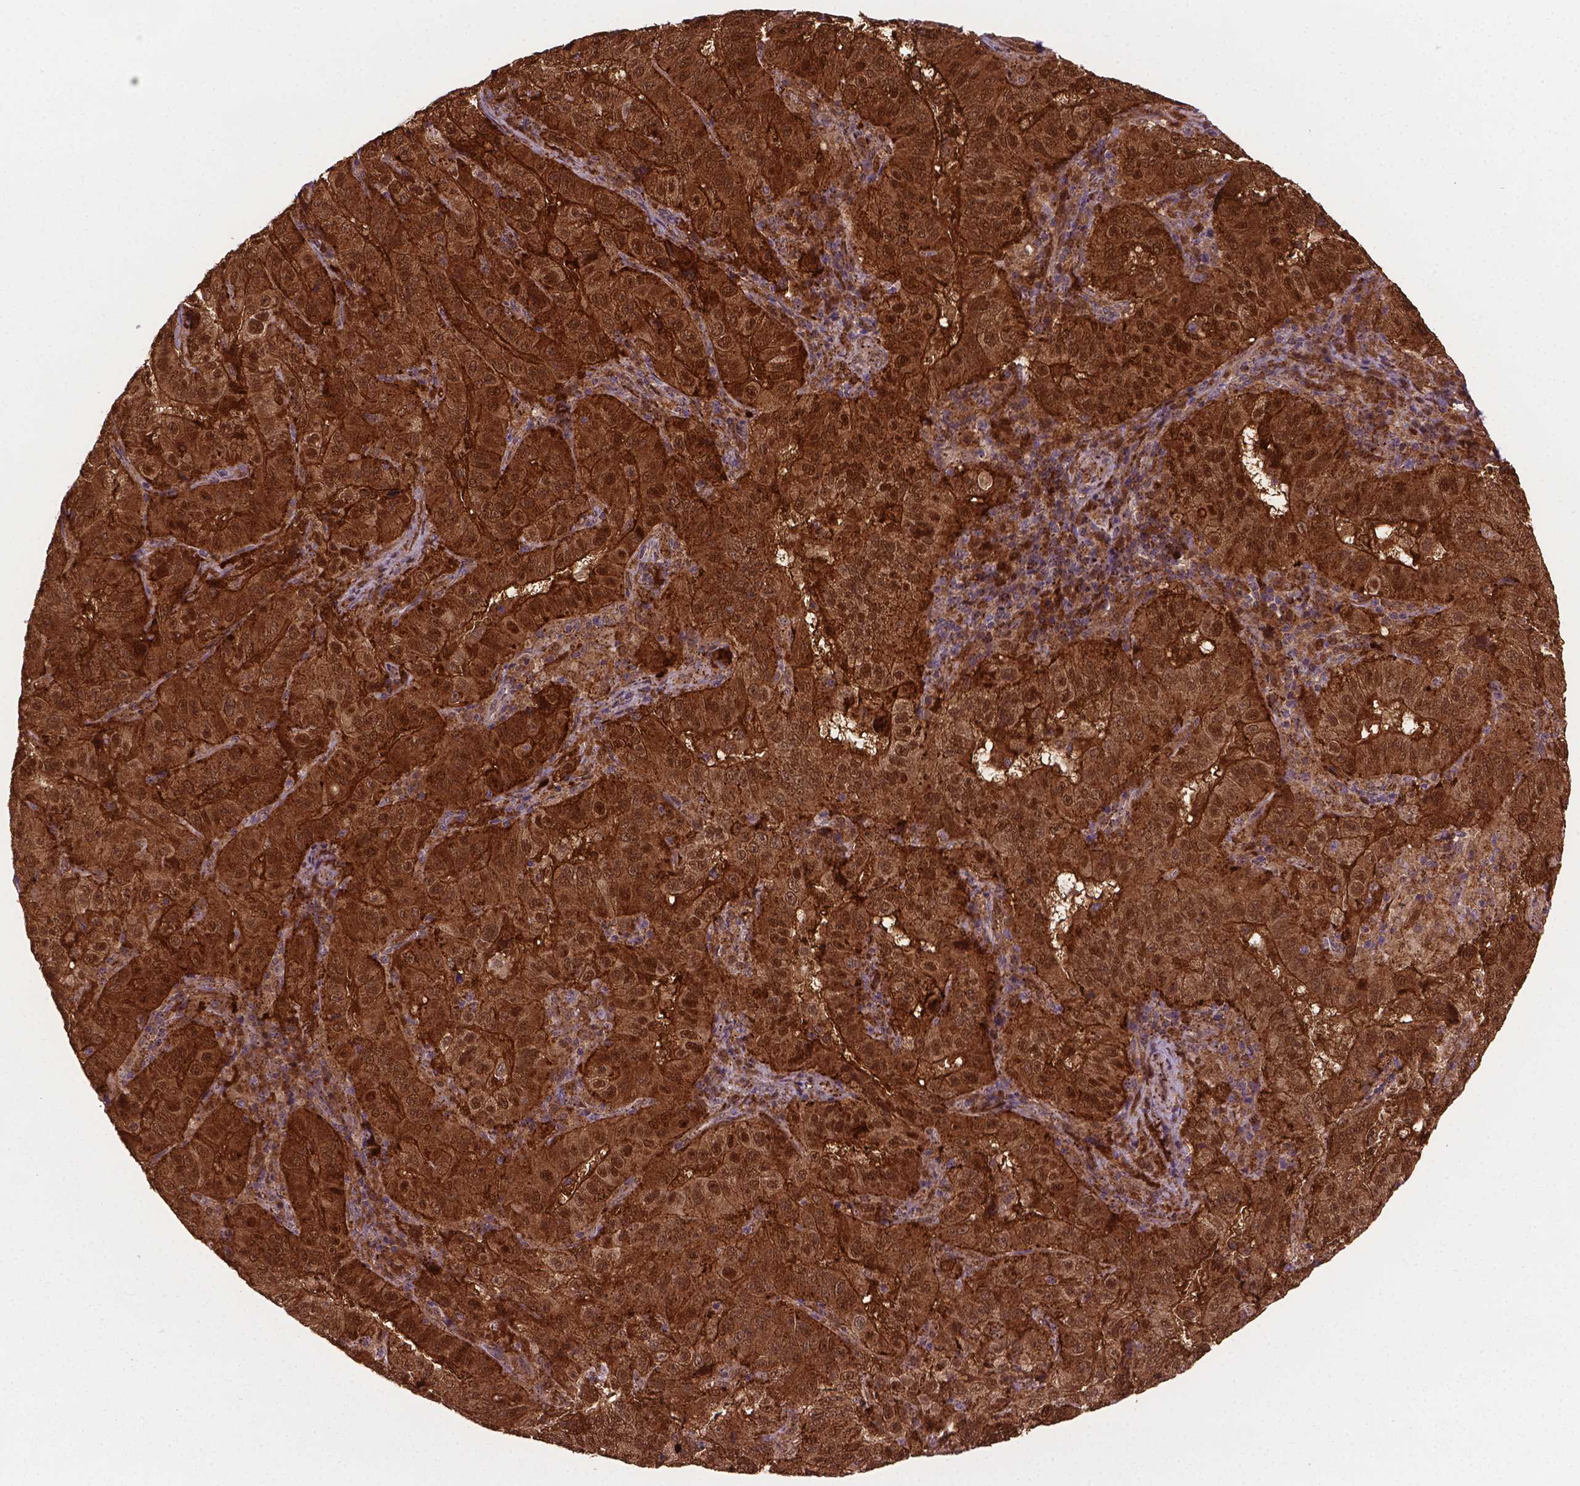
{"staining": {"intensity": "strong", "quantity": ">75%", "location": "cytoplasmic/membranous,nuclear"}, "tissue": "pancreatic cancer", "cell_type": "Tumor cells", "image_type": "cancer", "snomed": [{"axis": "morphology", "description": "Adenocarcinoma, NOS"}, {"axis": "topography", "description": "Pancreas"}], "caption": "Protein expression analysis of pancreatic adenocarcinoma reveals strong cytoplasmic/membranous and nuclear expression in about >75% of tumor cells. The protein of interest is stained brown, and the nuclei are stained in blue (DAB (3,3'-diaminobenzidine) IHC with brightfield microscopy, high magnification).", "gene": "PLIN3", "patient": {"sex": "male", "age": 63}}